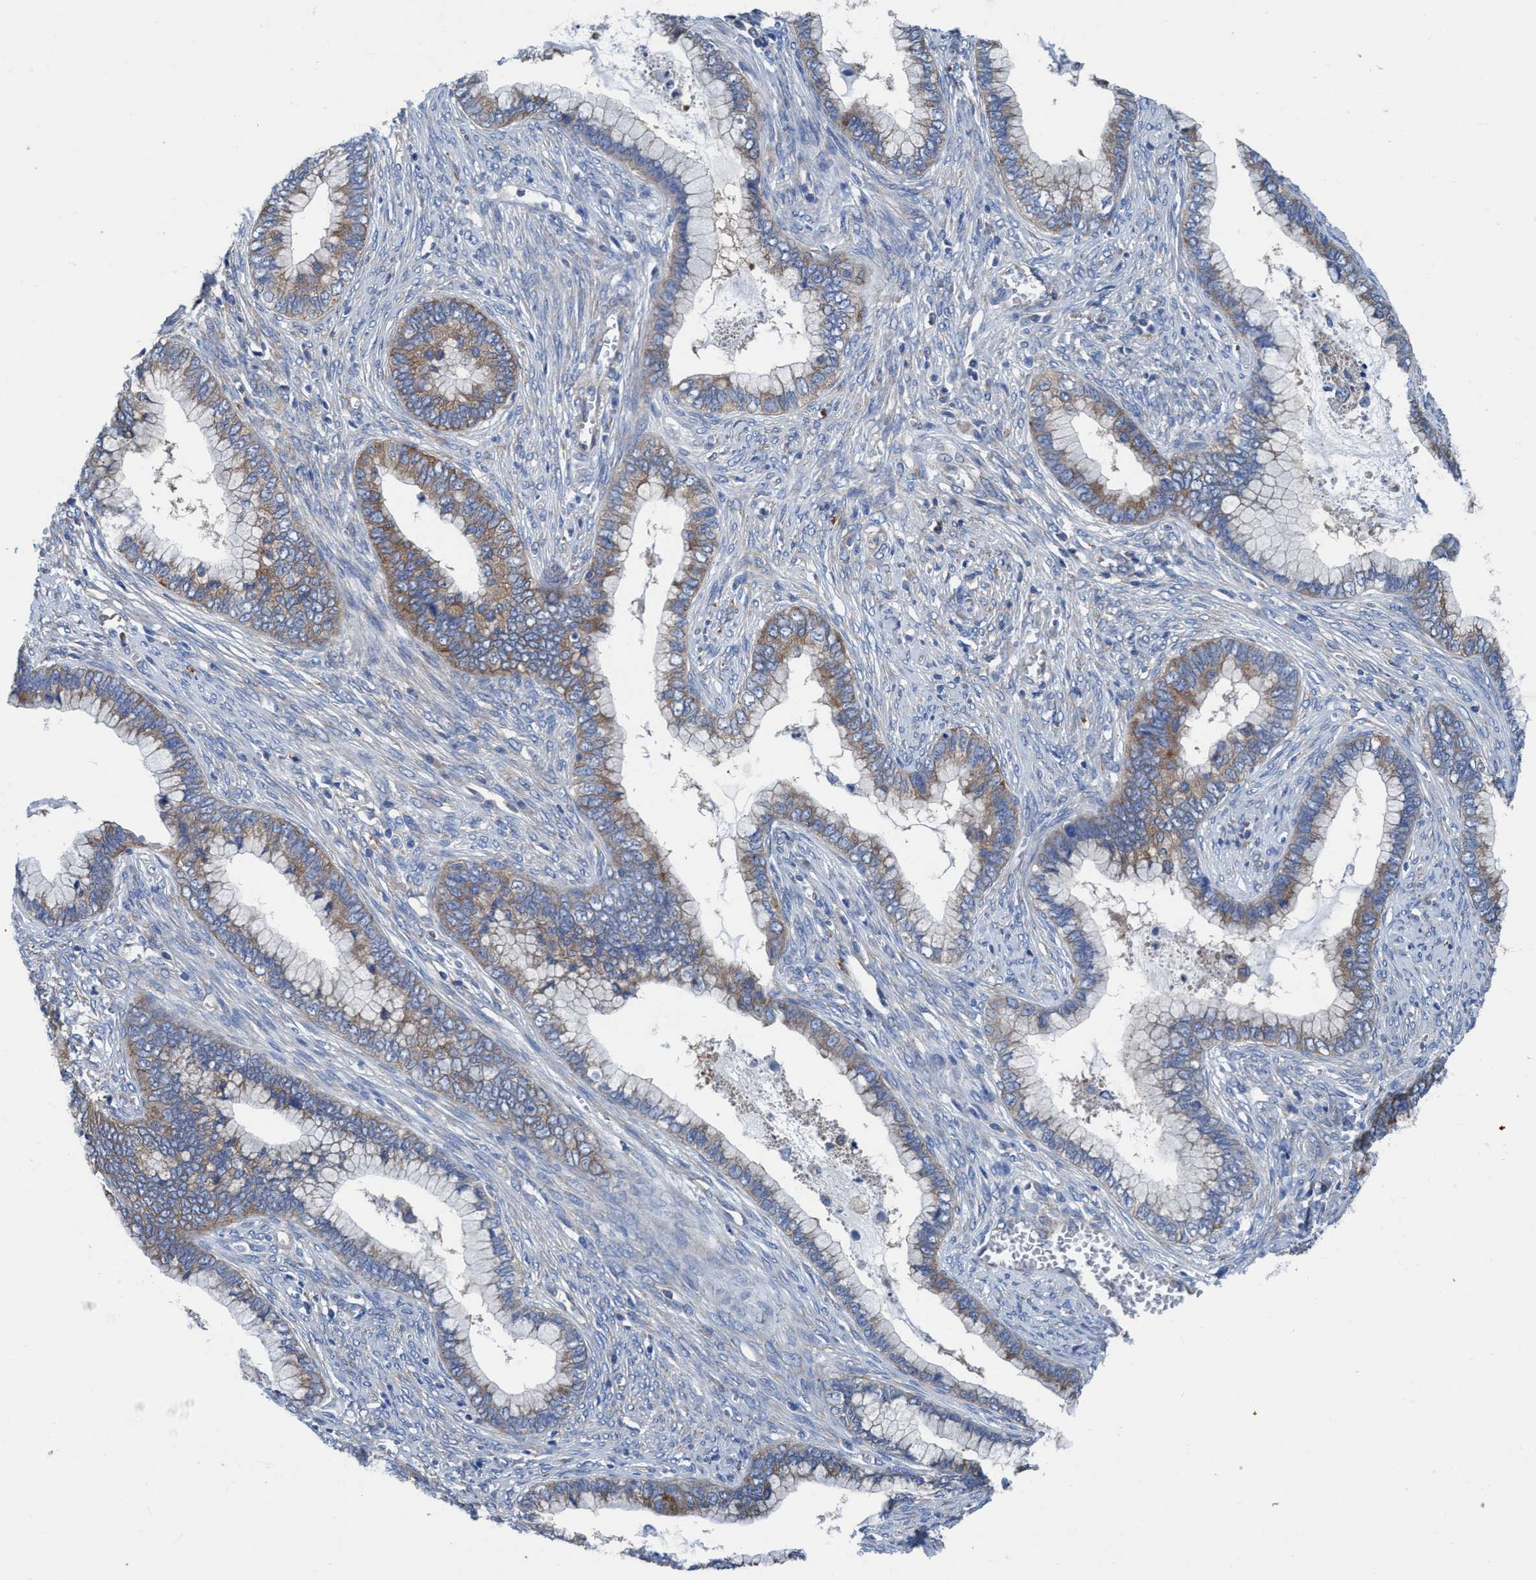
{"staining": {"intensity": "weak", "quantity": ">75%", "location": "cytoplasmic/membranous"}, "tissue": "cervical cancer", "cell_type": "Tumor cells", "image_type": "cancer", "snomed": [{"axis": "morphology", "description": "Adenocarcinoma, NOS"}, {"axis": "topography", "description": "Cervix"}], "caption": "DAB immunohistochemical staining of human cervical cancer (adenocarcinoma) displays weak cytoplasmic/membranous protein expression in approximately >75% of tumor cells. The staining was performed using DAB (3,3'-diaminobenzidine) to visualize the protein expression in brown, while the nuclei were stained in blue with hematoxylin (Magnification: 20x).", "gene": "NMT1", "patient": {"sex": "female", "age": 44}}